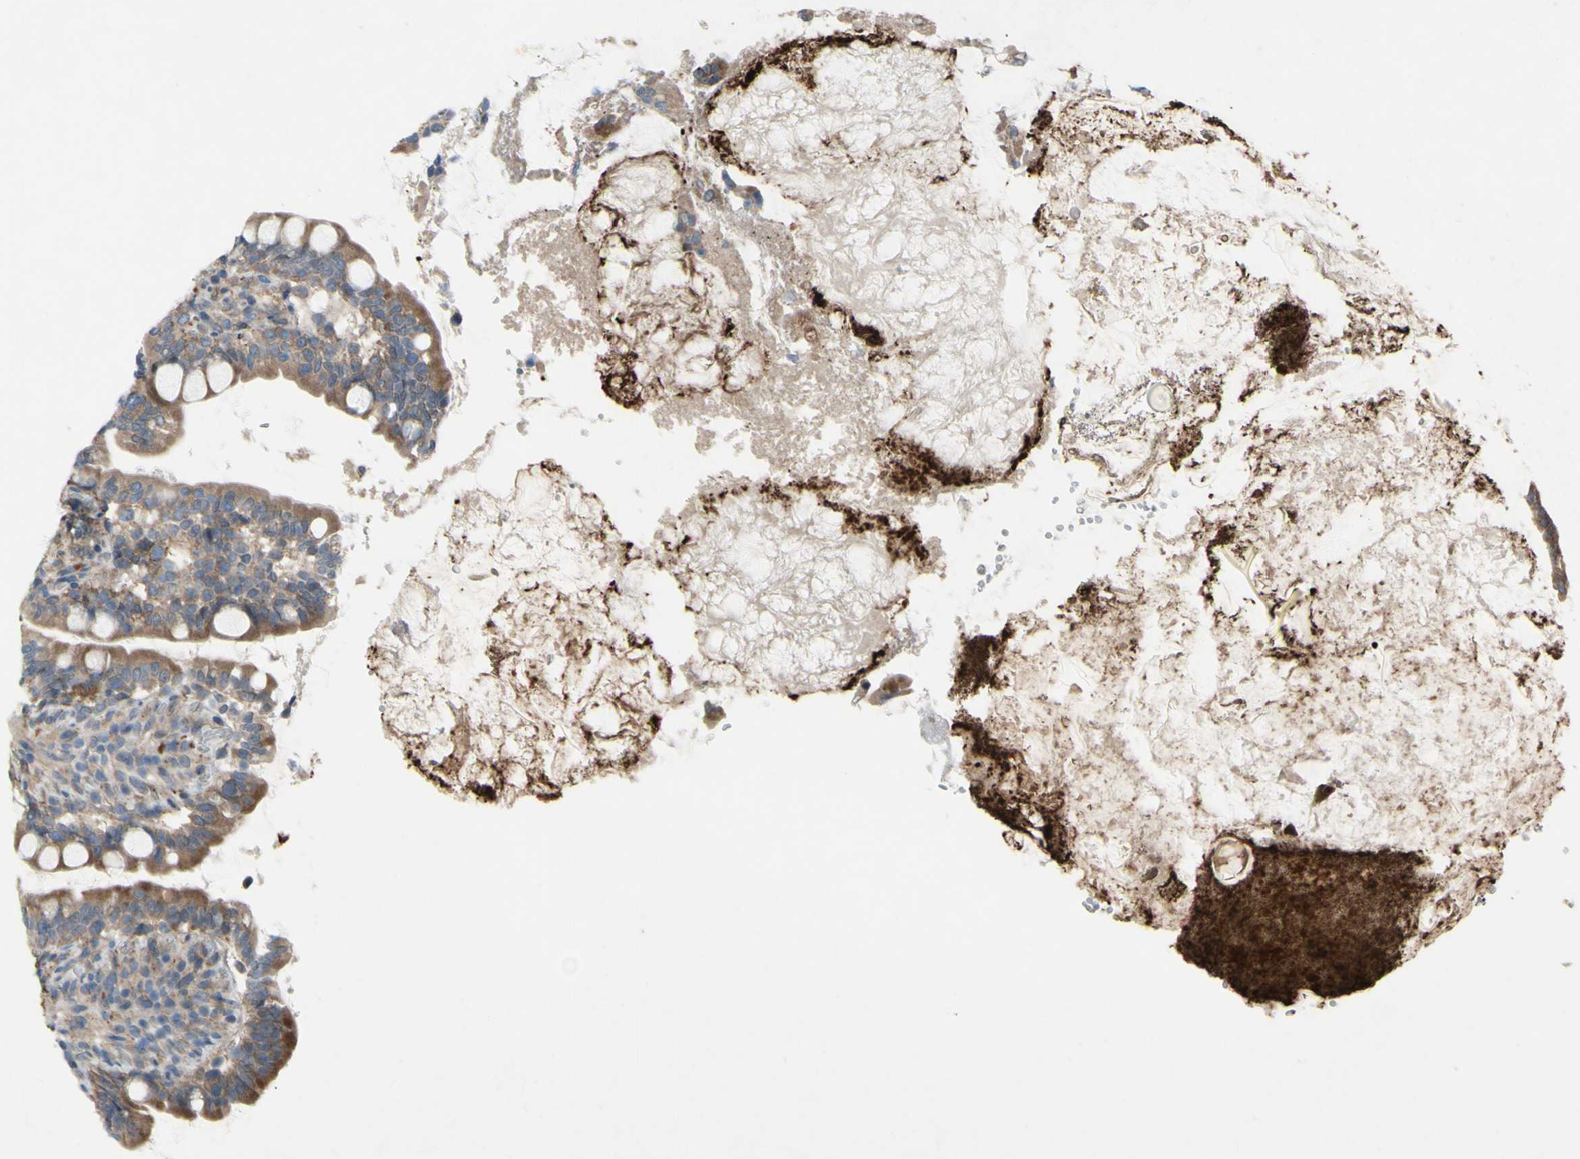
{"staining": {"intensity": "moderate", "quantity": ">75%", "location": "cytoplasmic/membranous"}, "tissue": "small intestine", "cell_type": "Glandular cells", "image_type": "normal", "snomed": [{"axis": "morphology", "description": "Normal tissue, NOS"}, {"axis": "topography", "description": "Small intestine"}], "caption": "The immunohistochemical stain labels moderate cytoplasmic/membranous positivity in glandular cells of normal small intestine. (DAB IHC, brown staining for protein, blue staining for nuclei).", "gene": "GRAMD2B", "patient": {"sex": "female", "age": 56}}